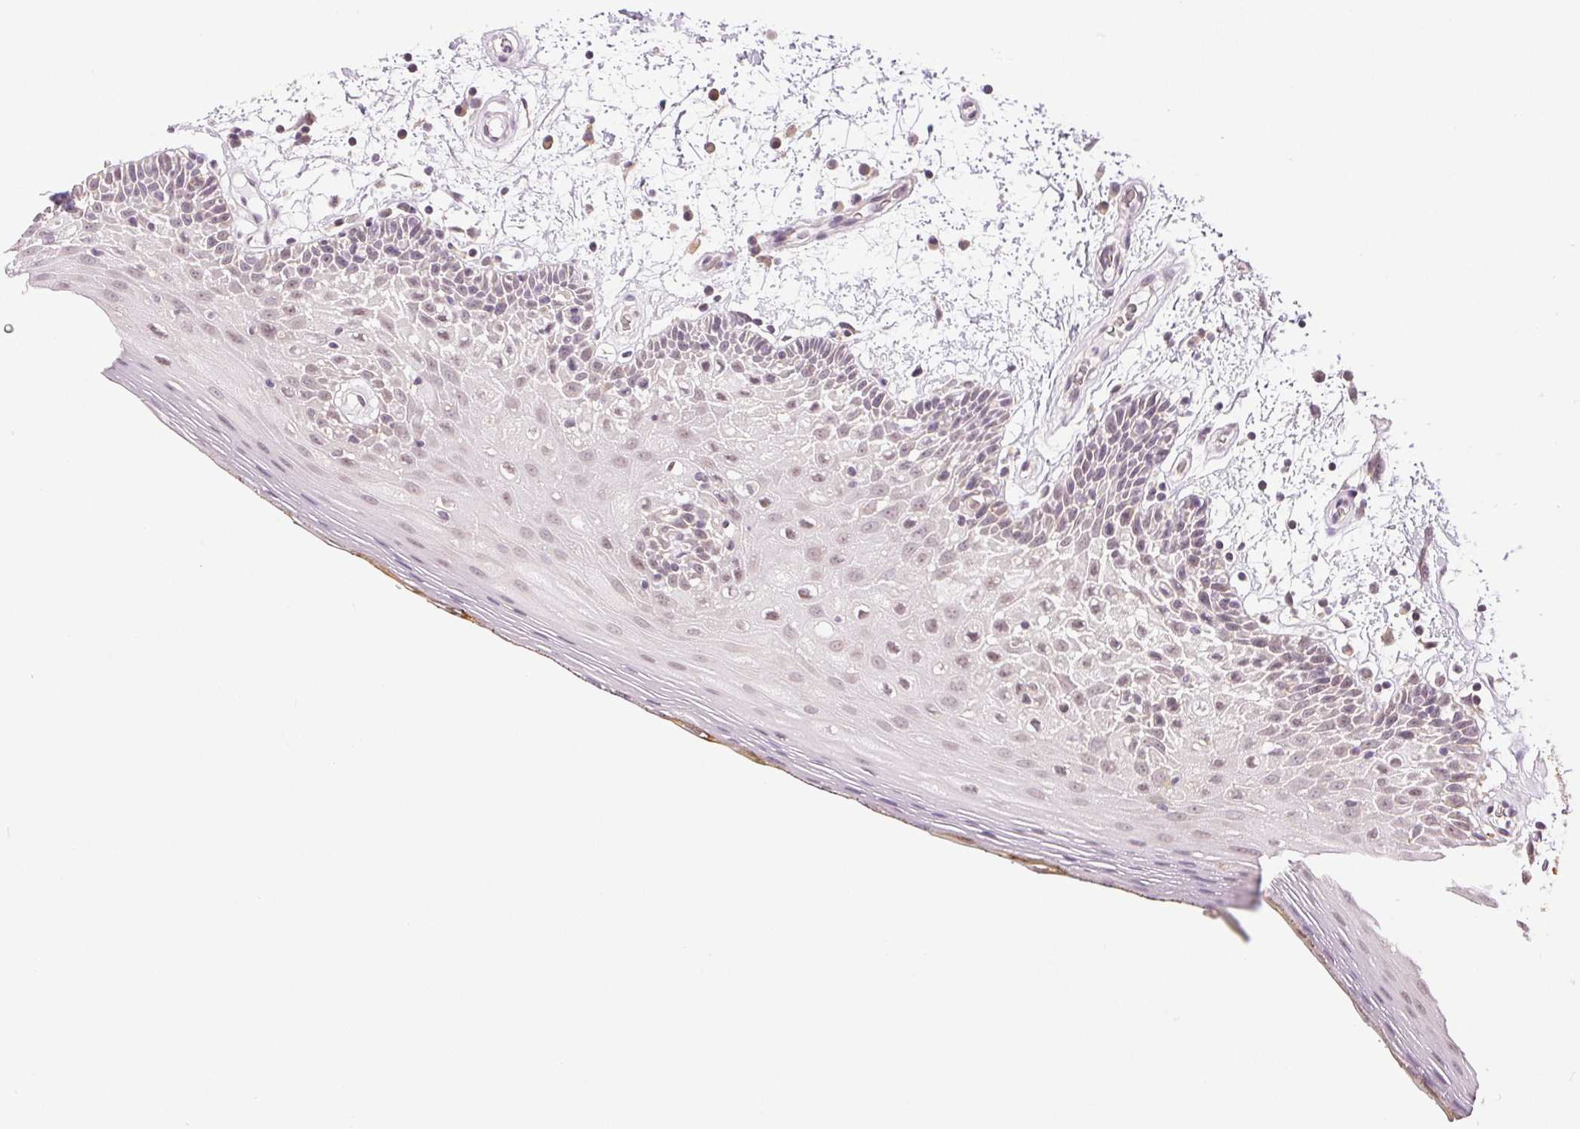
{"staining": {"intensity": "weak", "quantity": "25%-75%", "location": "nuclear"}, "tissue": "oral mucosa", "cell_type": "Squamous epithelial cells", "image_type": "normal", "snomed": [{"axis": "morphology", "description": "Normal tissue, NOS"}, {"axis": "morphology", "description": "Squamous cell carcinoma, NOS"}, {"axis": "topography", "description": "Oral tissue"}, {"axis": "topography", "description": "Head-Neck"}], "caption": "Immunohistochemical staining of benign oral mucosa shows 25%-75% levels of weak nuclear protein positivity in approximately 25%-75% of squamous epithelial cells. The staining was performed using DAB to visualize the protein expression in brown, while the nuclei were stained in blue with hematoxylin (Magnification: 20x).", "gene": "PLCB1", "patient": {"sex": "male", "age": 52}}